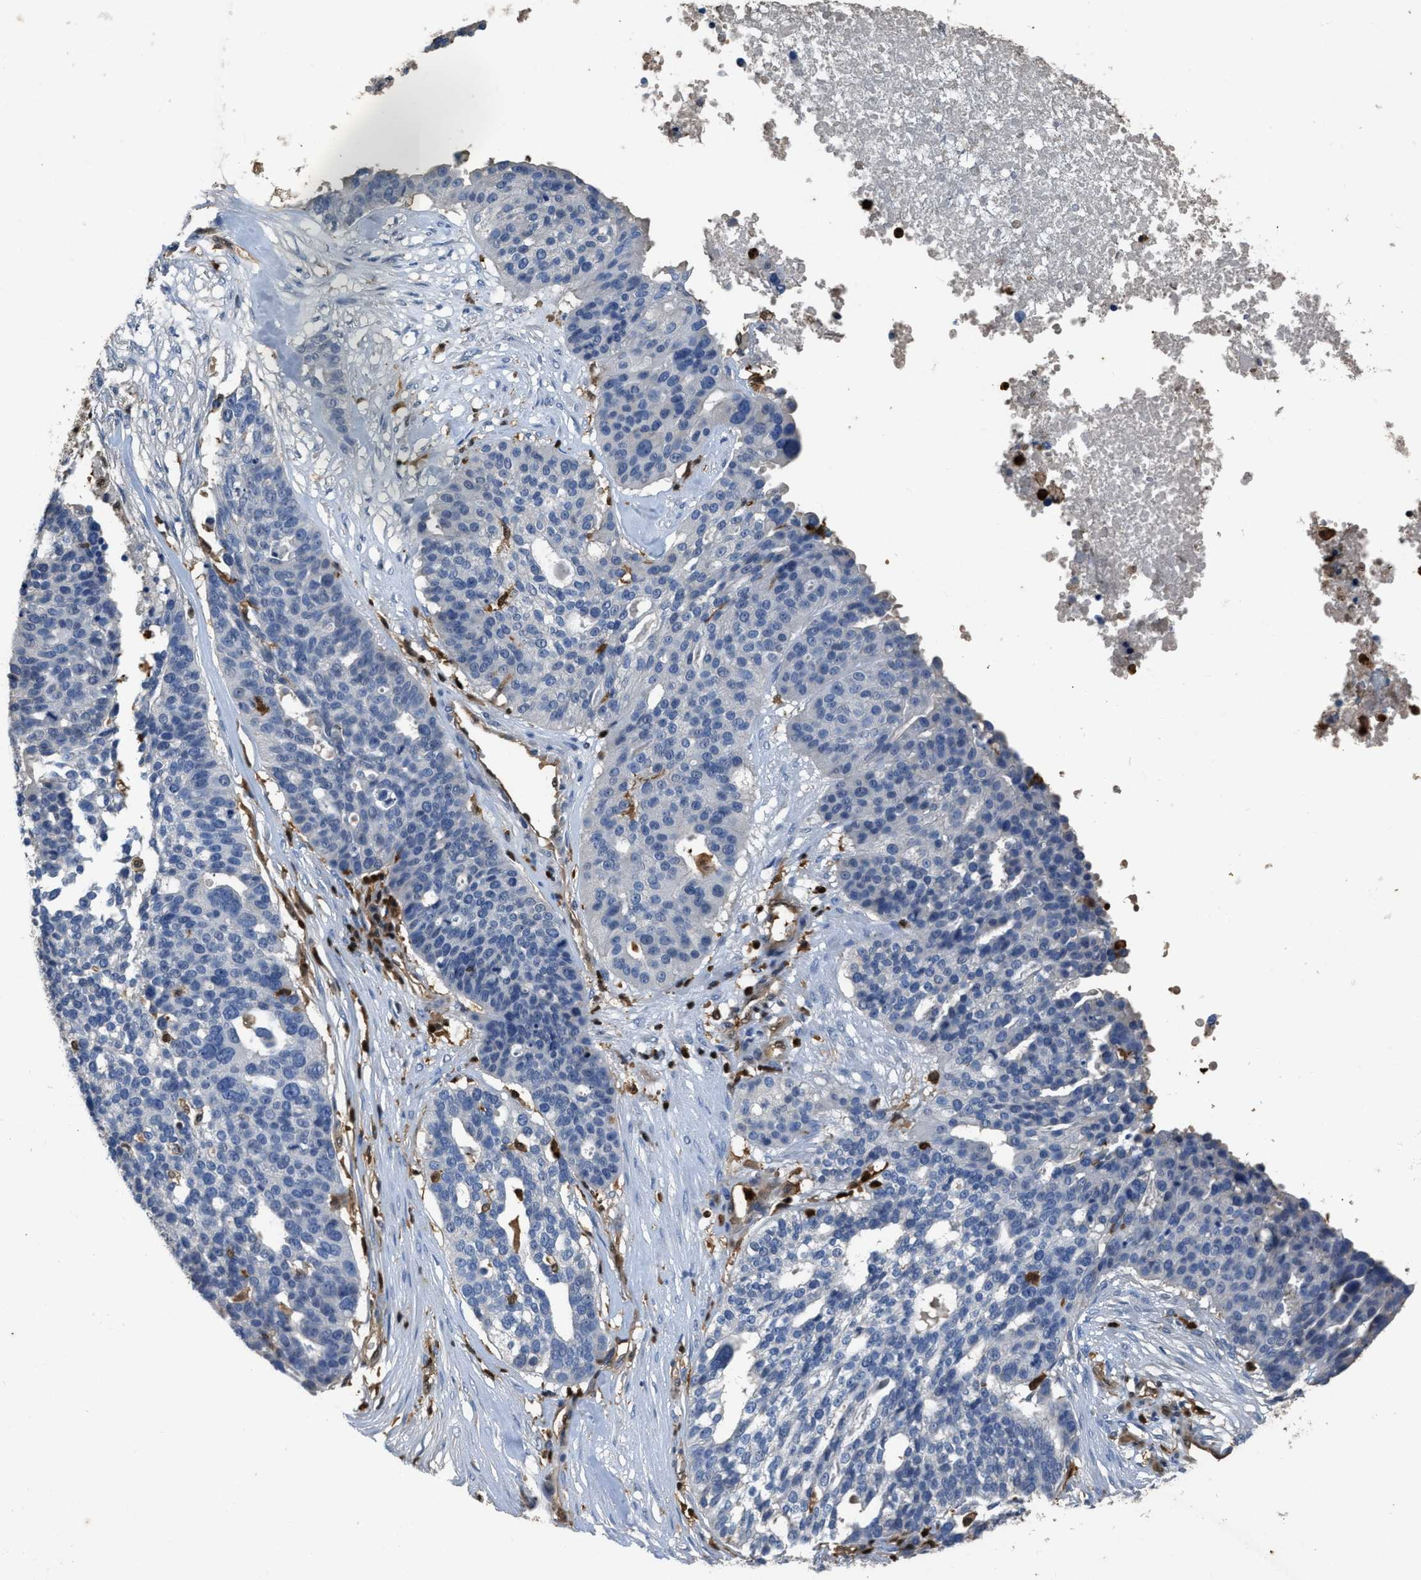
{"staining": {"intensity": "negative", "quantity": "none", "location": "none"}, "tissue": "ovarian cancer", "cell_type": "Tumor cells", "image_type": "cancer", "snomed": [{"axis": "morphology", "description": "Cystadenocarcinoma, serous, NOS"}, {"axis": "topography", "description": "Ovary"}], "caption": "An immunohistochemistry (IHC) image of serous cystadenocarcinoma (ovarian) is shown. There is no staining in tumor cells of serous cystadenocarcinoma (ovarian).", "gene": "ARHGDIB", "patient": {"sex": "female", "age": 59}}